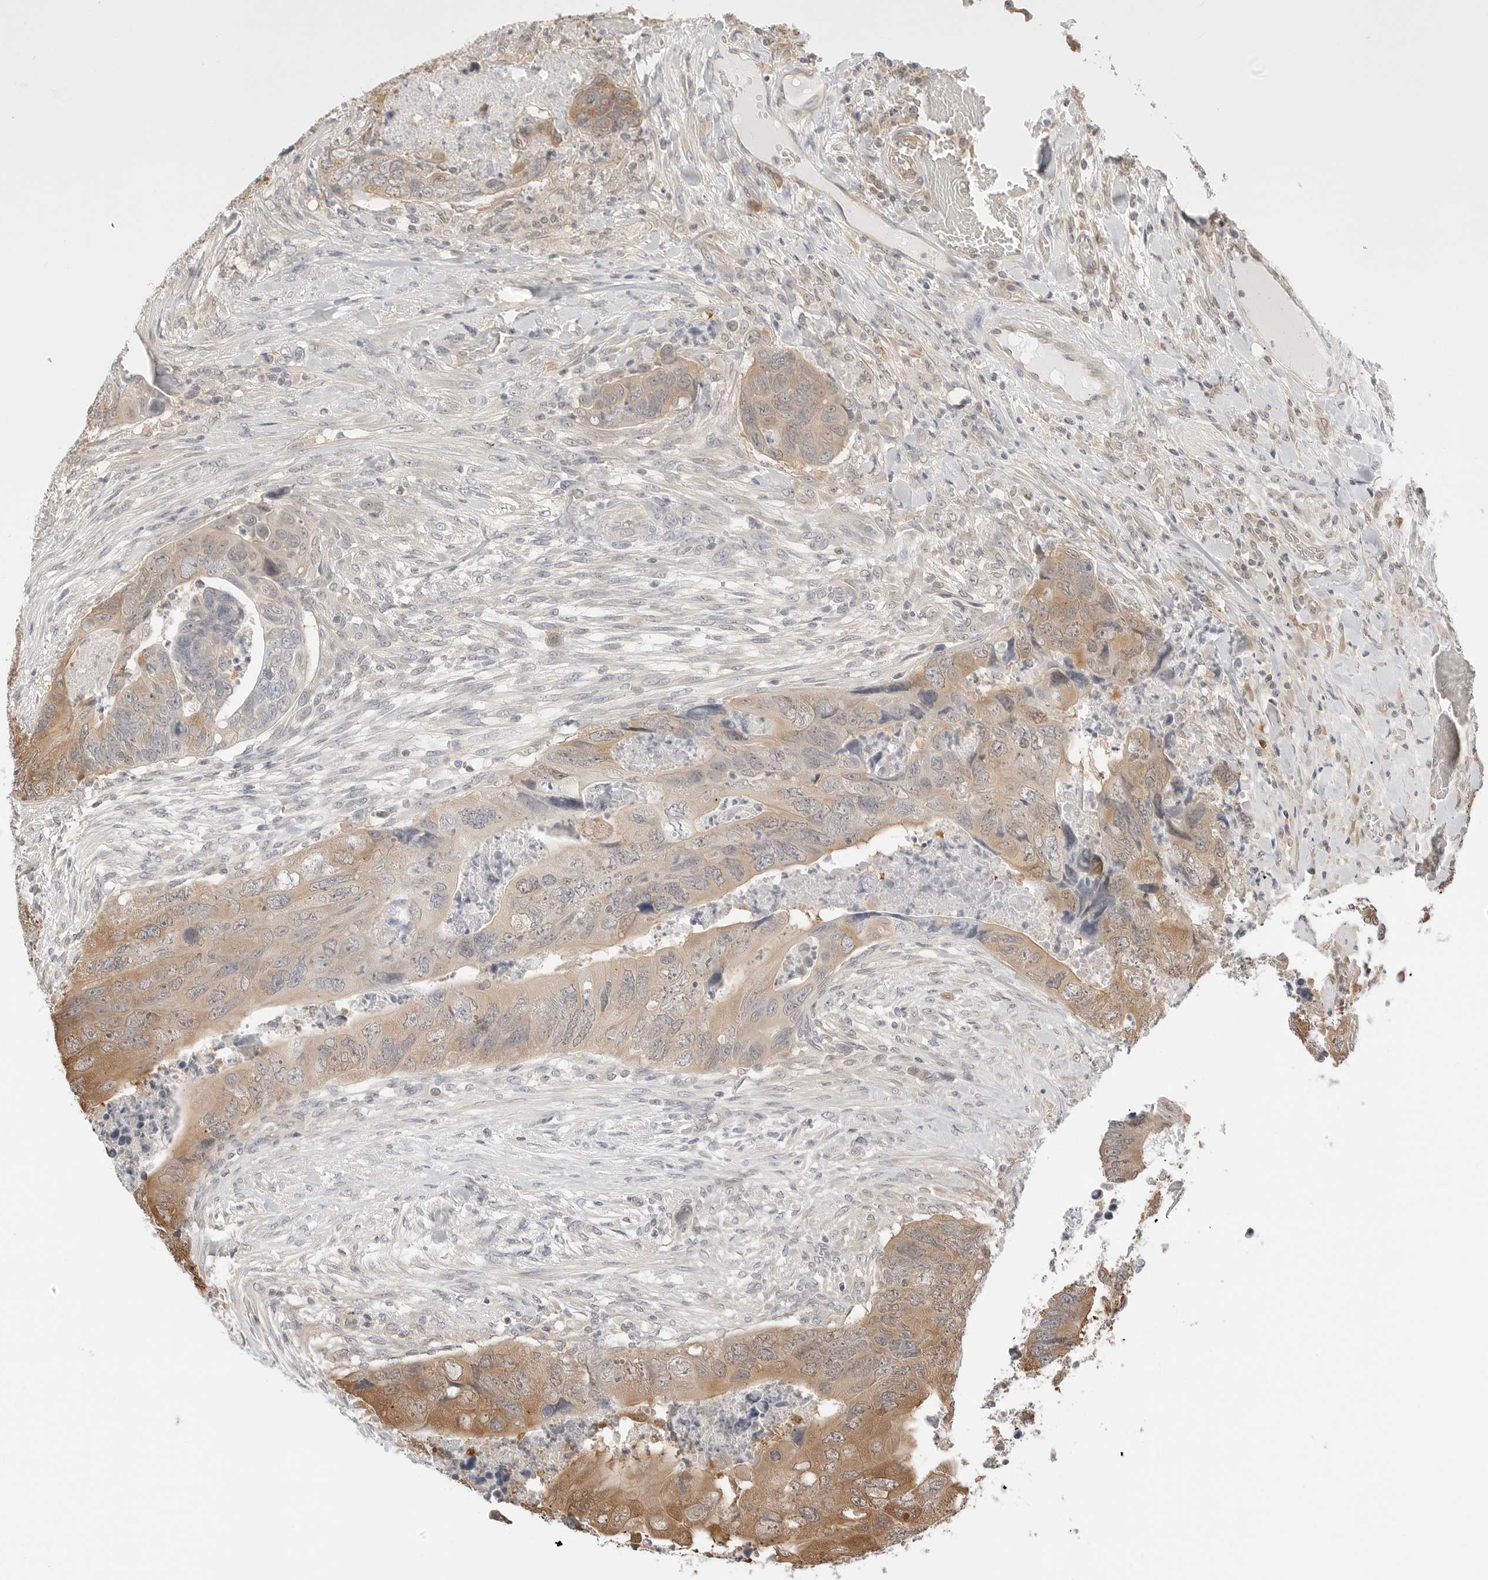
{"staining": {"intensity": "moderate", "quantity": "25%-75%", "location": "cytoplasmic/membranous"}, "tissue": "colorectal cancer", "cell_type": "Tumor cells", "image_type": "cancer", "snomed": [{"axis": "morphology", "description": "Adenocarcinoma, NOS"}, {"axis": "topography", "description": "Rectum"}], "caption": "About 25%-75% of tumor cells in human colorectal cancer display moderate cytoplasmic/membranous protein positivity as visualized by brown immunohistochemical staining.", "gene": "NUDC", "patient": {"sex": "male", "age": 63}}